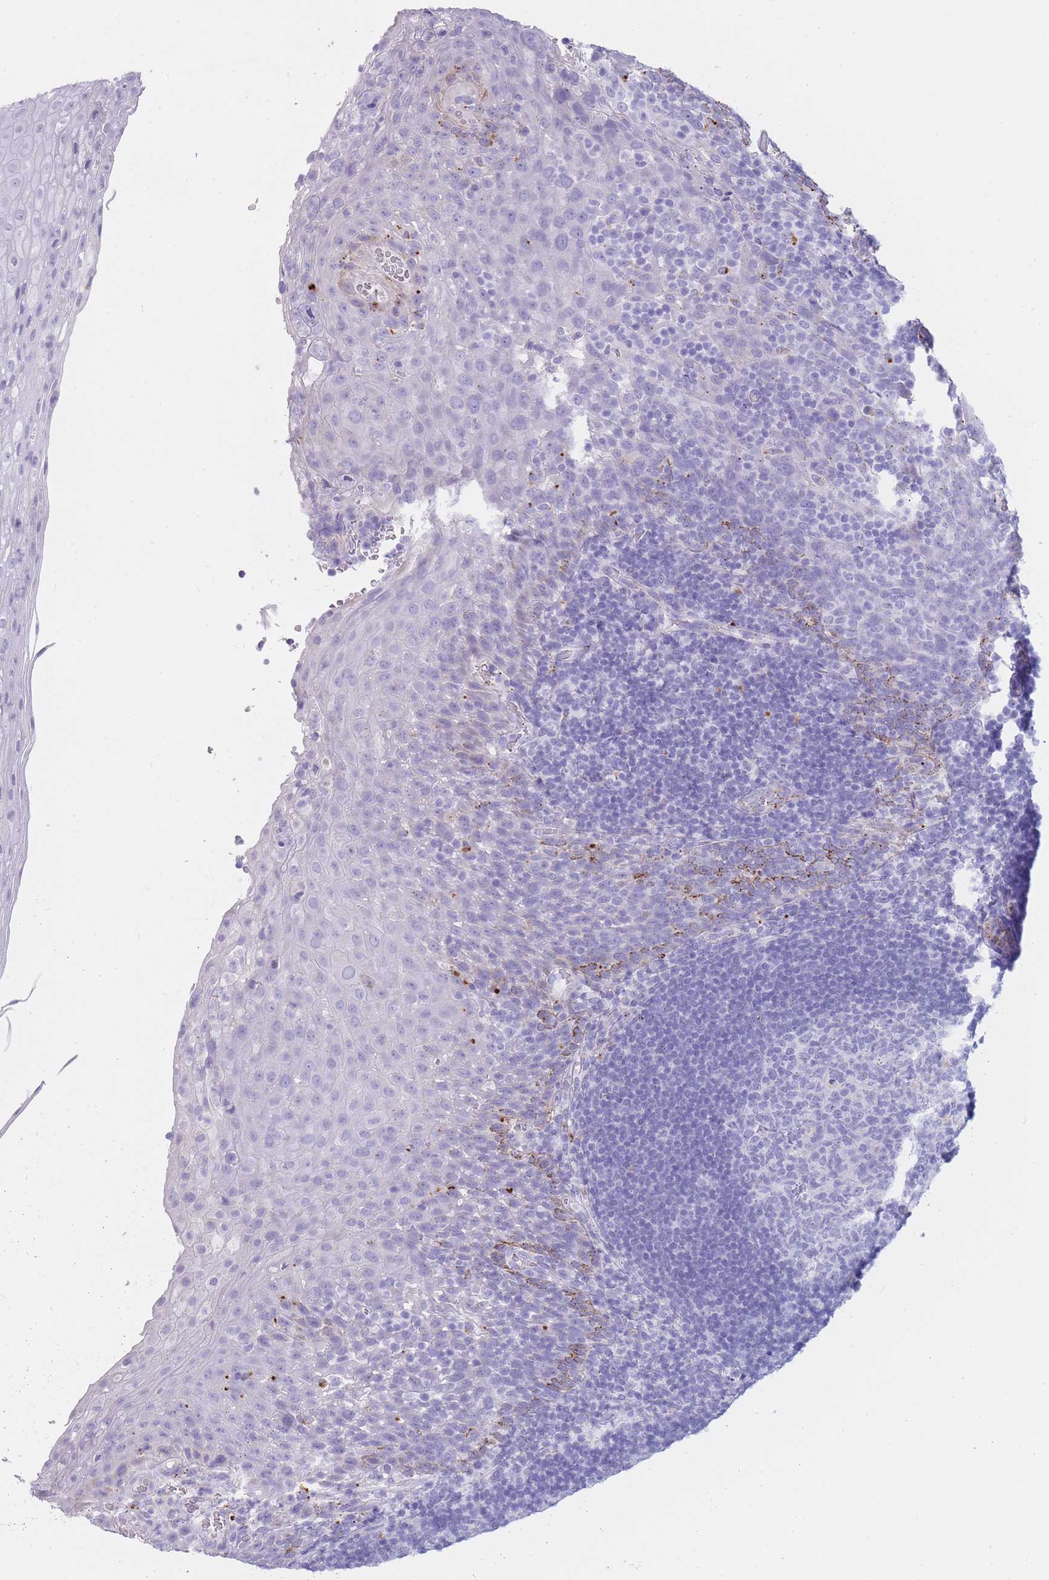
{"staining": {"intensity": "moderate", "quantity": "<25%", "location": "cytoplasmic/membranous"}, "tissue": "tonsil", "cell_type": "Germinal center cells", "image_type": "normal", "snomed": [{"axis": "morphology", "description": "Normal tissue, NOS"}, {"axis": "topography", "description": "Tonsil"}], "caption": "High-power microscopy captured an immunohistochemistry photomicrograph of unremarkable tonsil, revealing moderate cytoplasmic/membranous expression in about <25% of germinal center cells. (DAB IHC, brown staining for protein, blue staining for nuclei).", "gene": "GAA", "patient": {"sex": "male", "age": 17}}